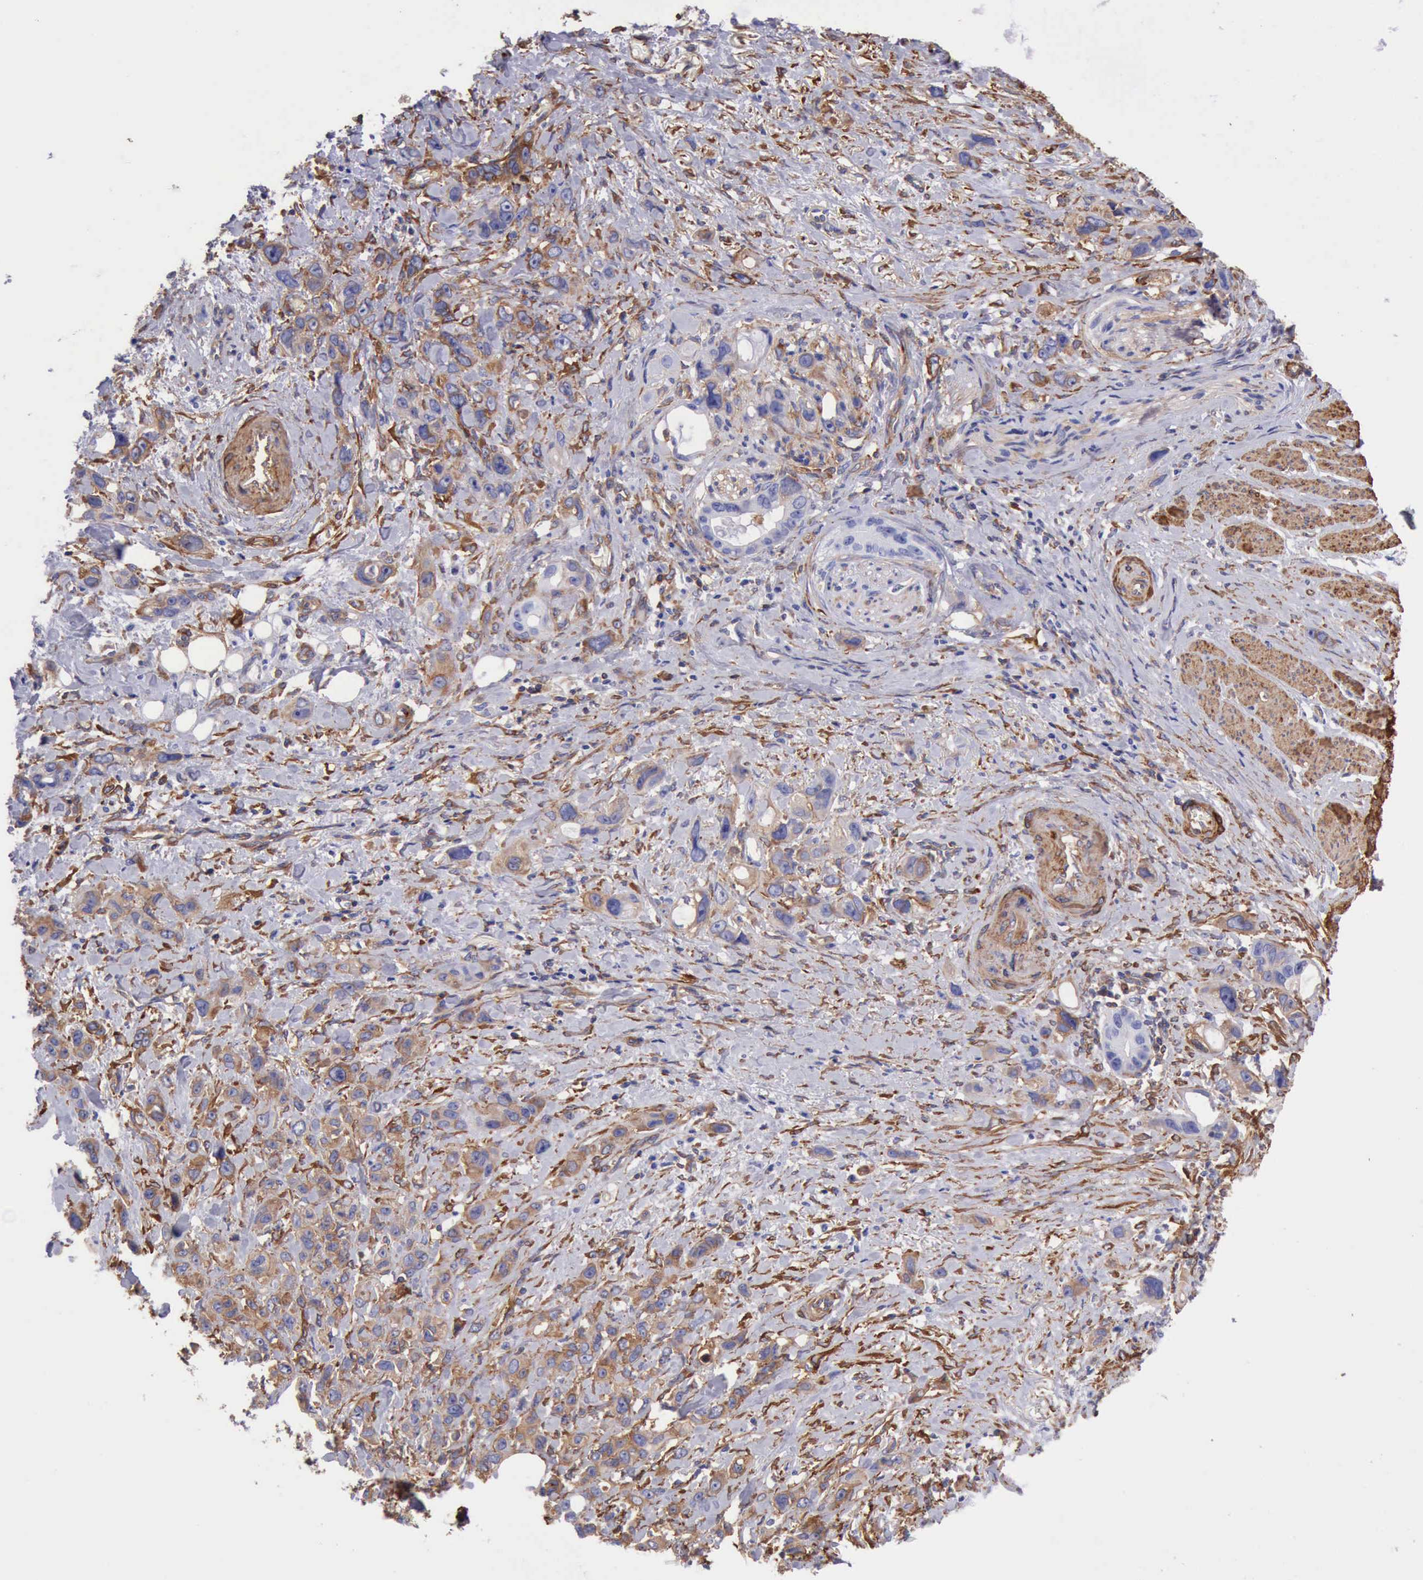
{"staining": {"intensity": "weak", "quantity": "25%-75%", "location": "cytoplasmic/membranous"}, "tissue": "stomach cancer", "cell_type": "Tumor cells", "image_type": "cancer", "snomed": [{"axis": "morphology", "description": "Adenocarcinoma, NOS"}, {"axis": "topography", "description": "Stomach, upper"}], "caption": "About 25%-75% of tumor cells in human adenocarcinoma (stomach) demonstrate weak cytoplasmic/membranous protein positivity as visualized by brown immunohistochemical staining.", "gene": "FLNA", "patient": {"sex": "male", "age": 47}}